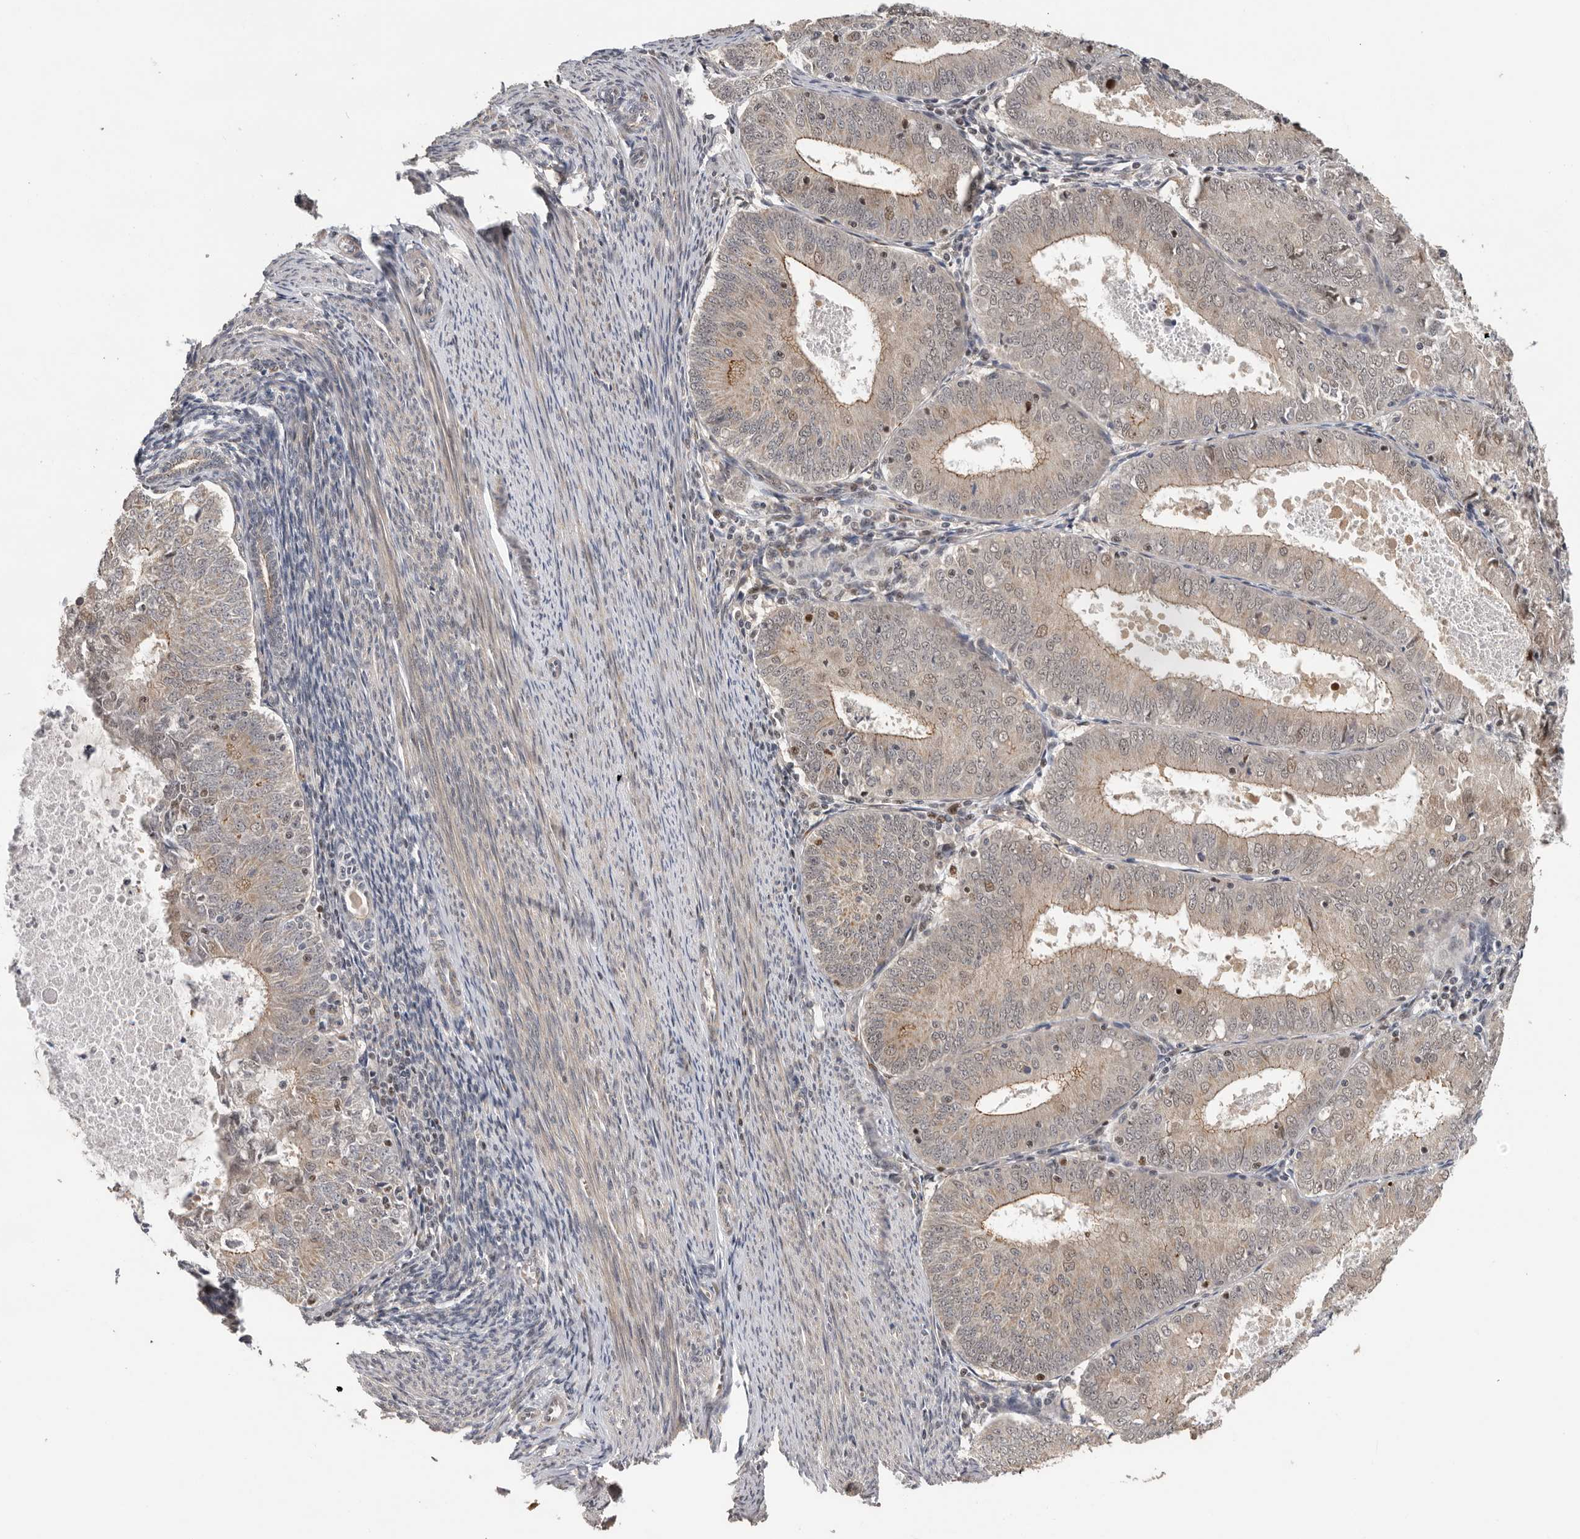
{"staining": {"intensity": "weak", "quantity": ">75%", "location": "cytoplasmic/membranous,nuclear"}, "tissue": "endometrial cancer", "cell_type": "Tumor cells", "image_type": "cancer", "snomed": [{"axis": "morphology", "description": "Adenocarcinoma, NOS"}, {"axis": "topography", "description": "Endometrium"}], "caption": "Approximately >75% of tumor cells in endometrial cancer demonstrate weak cytoplasmic/membranous and nuclear protein staining as visualized by brown immunohistochemical staining.", "gene": "HENMT1", "patient": {"sex": "female", "age": 57}}